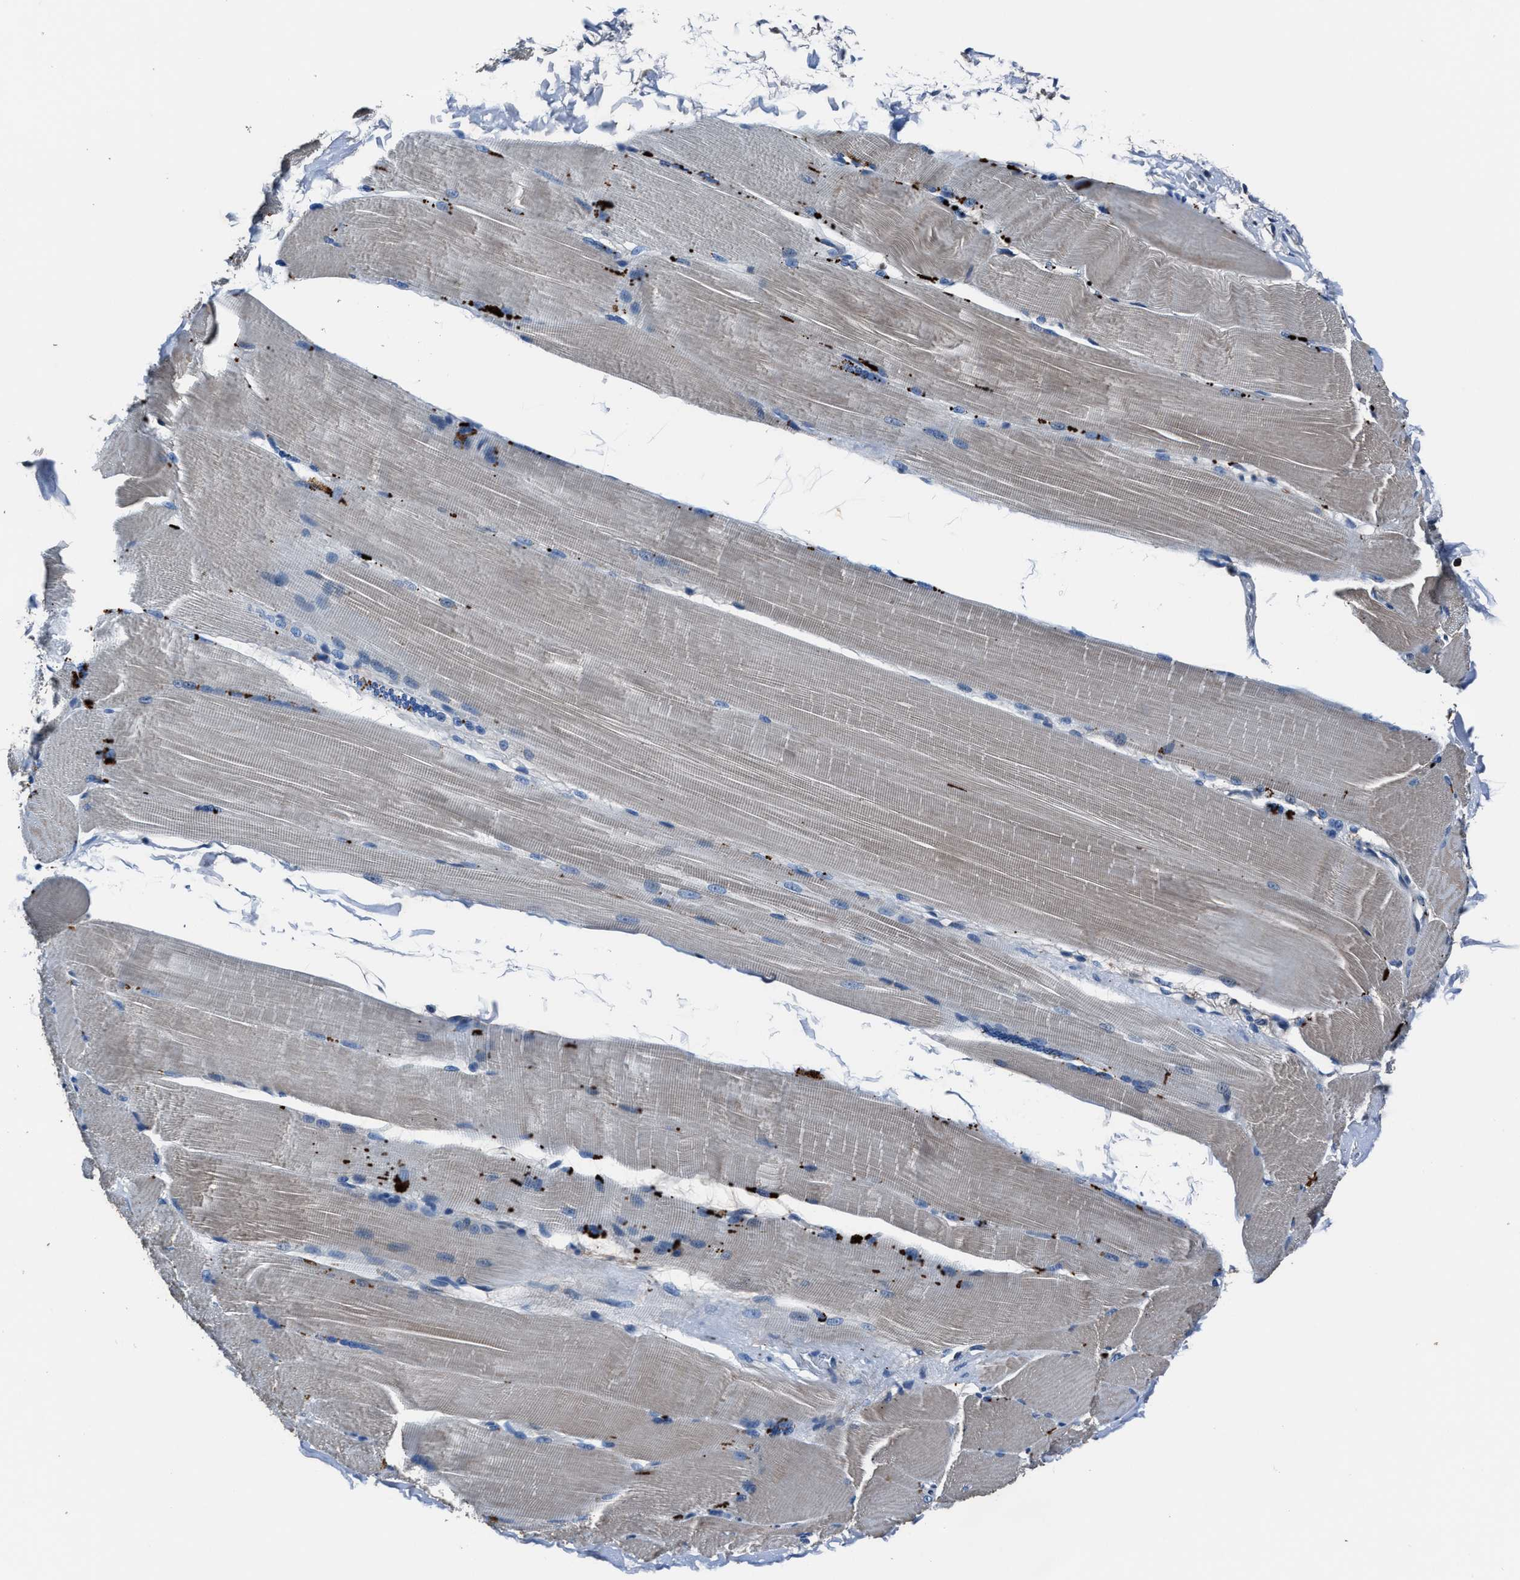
{"staining": {"intensity": "negative", "quantity": "none", "location": "none"}, "tissue": "skeletal muscle", "cell_type": "Myocytes", "image_type": "normal", "snomed": [{"axis": "morphology", "description": "Normal tissue, NOS"}, {"axis": "topography", "description": "Skin"}, {"axis": "topography", "description": "Skeletal muscle"}], "caption": "Human skeletal muscle stained for a protein using immunohistochemistry reveals no staining in myocytes.", "gene": "FGL2", "patient": {"sex": "male", "age": 83}}